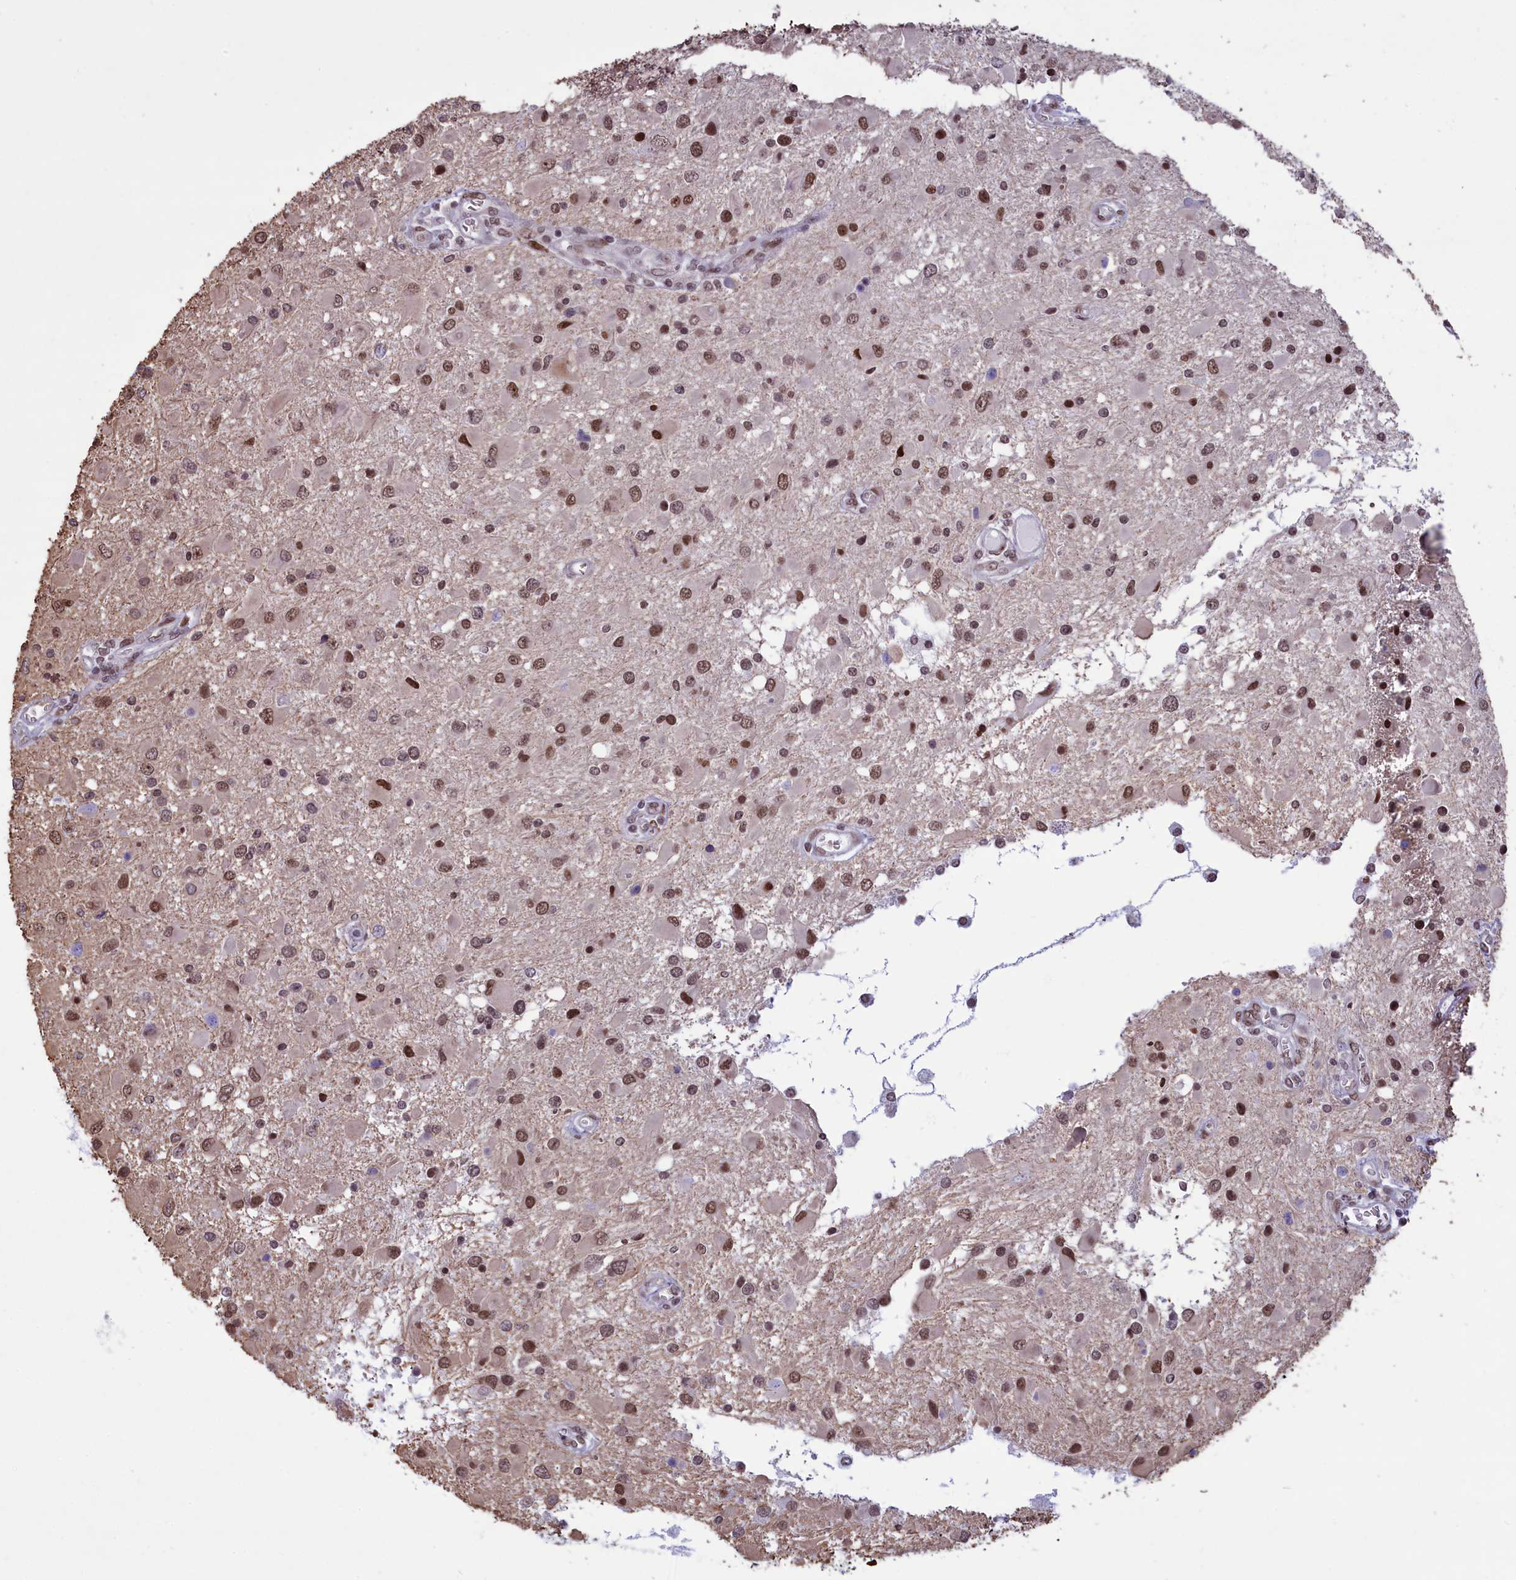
{"staining": {"intensity": "moderate", "quantity": ">75%", "location": "nuclear"}, "tissue": "glioma", "cell_type": "Tumor cells", "image_type": "cancer", "snomed": [{"axis": "morphology", "description": "Glioma, malignant, High grade"}, {"axis": "topography", "description": "Brain"}], "caption": "A photomicrograph of glioma stained for a protein shows moderate nuclear brown staining in tumor cells. (brown staining indicates protein expression, while blue staining denotes nuclei).", "gene": "MPHOSPH8", "patient": {"sex": "male", "age": 53}}